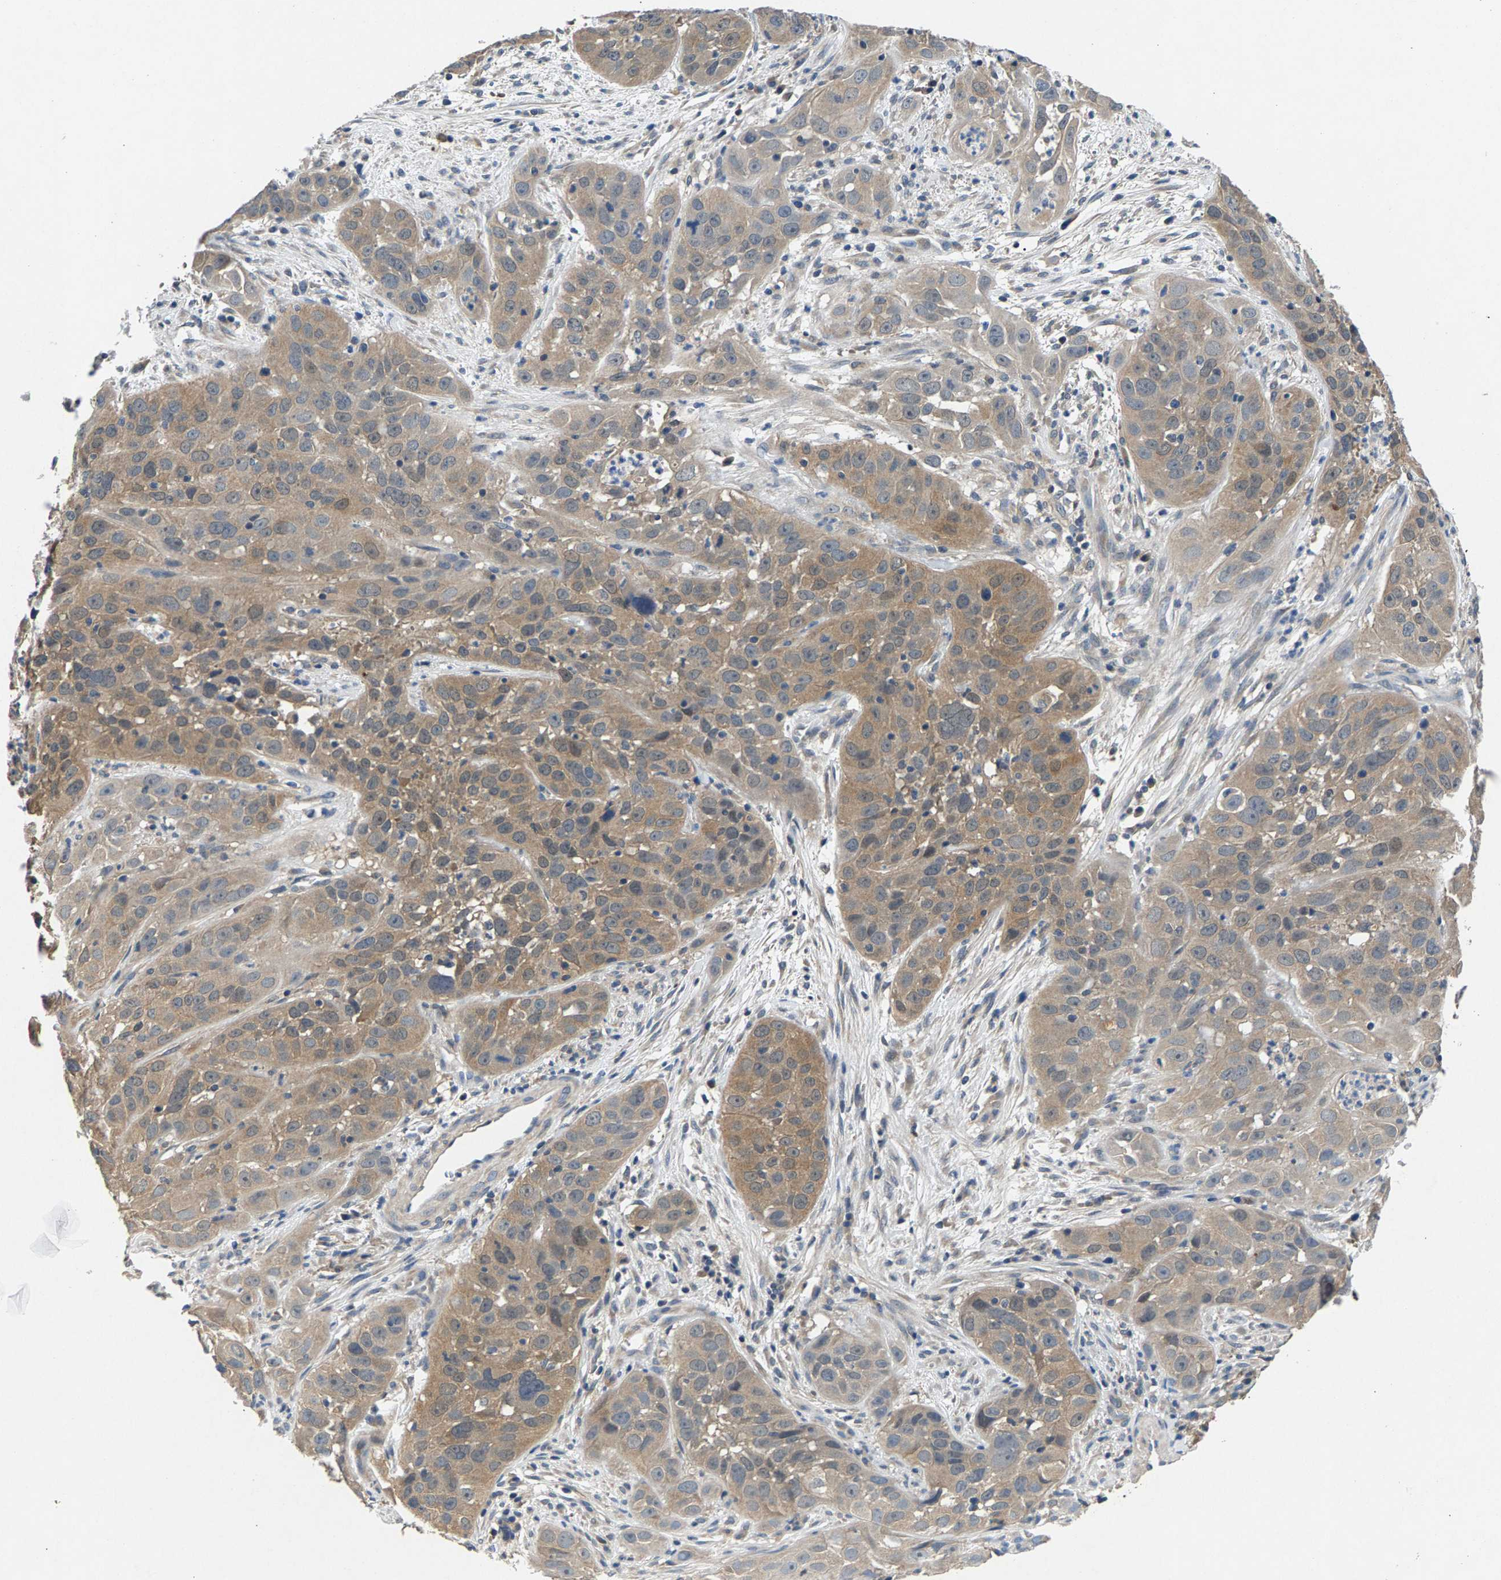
{"staining": {"intensity": "weak", "quantity": ">75%", "location": "cytoplasmic/membranous"}, "tissue": "cervical cancer", "cell_type": "Tumor cells", "image_type": "cancer", "snomed": [{"axis": "morphology", "description": "Squamous cell carcinoma, NOS"}, {"axis": "topography", "description": "Cervix"}], "caption": "Immunohistochemical staining of human cervical cancer reveals low levels of weak cytoplasmic/membranous protein positivity in approximately >75% of tumor cells. (Brightfield microscopy of DAB IHC at high magnification).", "gene": "NT5C", "patient": {"sex": "female", "age": 32}}